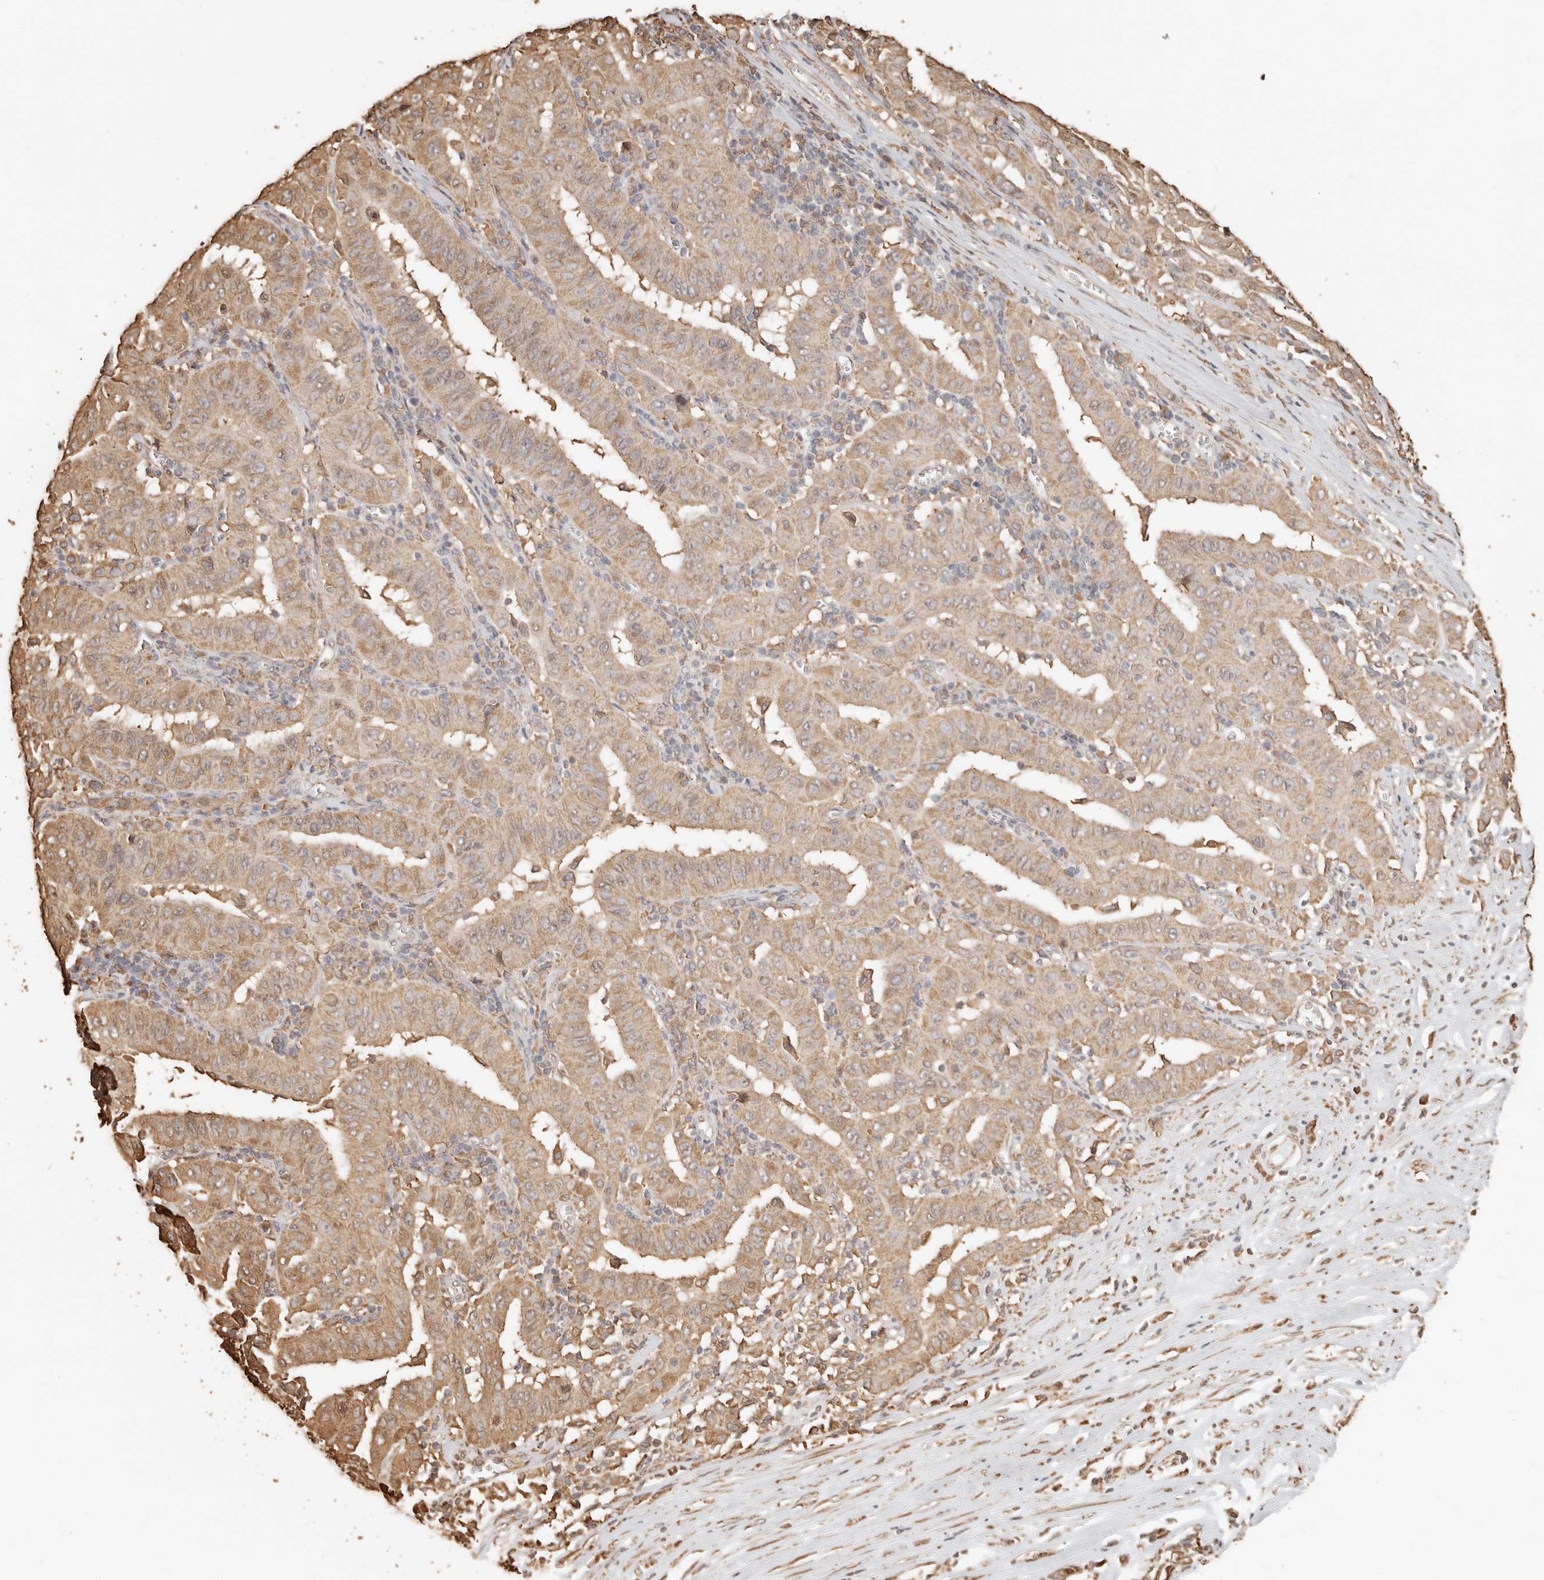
{"staining": {"intensity": "moderate", "quantity": ">75%", "location": "cytoplasmic/membranous"}, "tissue": "pancreatic cancer", "cell_type": "Tumor cells", "image_type": "cancer", "snomed": [{"axis": "morphology", "description": "Adenocarcinoma, NOS"}, {"axis": "topography", "description": "Pancreas"}], "caption": "The micrograph shows immunohistochemical staining of adenocarcinoma (pancreatic). There is moderate cytoplasmic/membranous expression is present in about >75% of tumor cells. (DAB IHC with brightfield microscopy, high magnification).", "gene": "ARHGEF10L", "patient": {"sex": "male", "age": 63}}